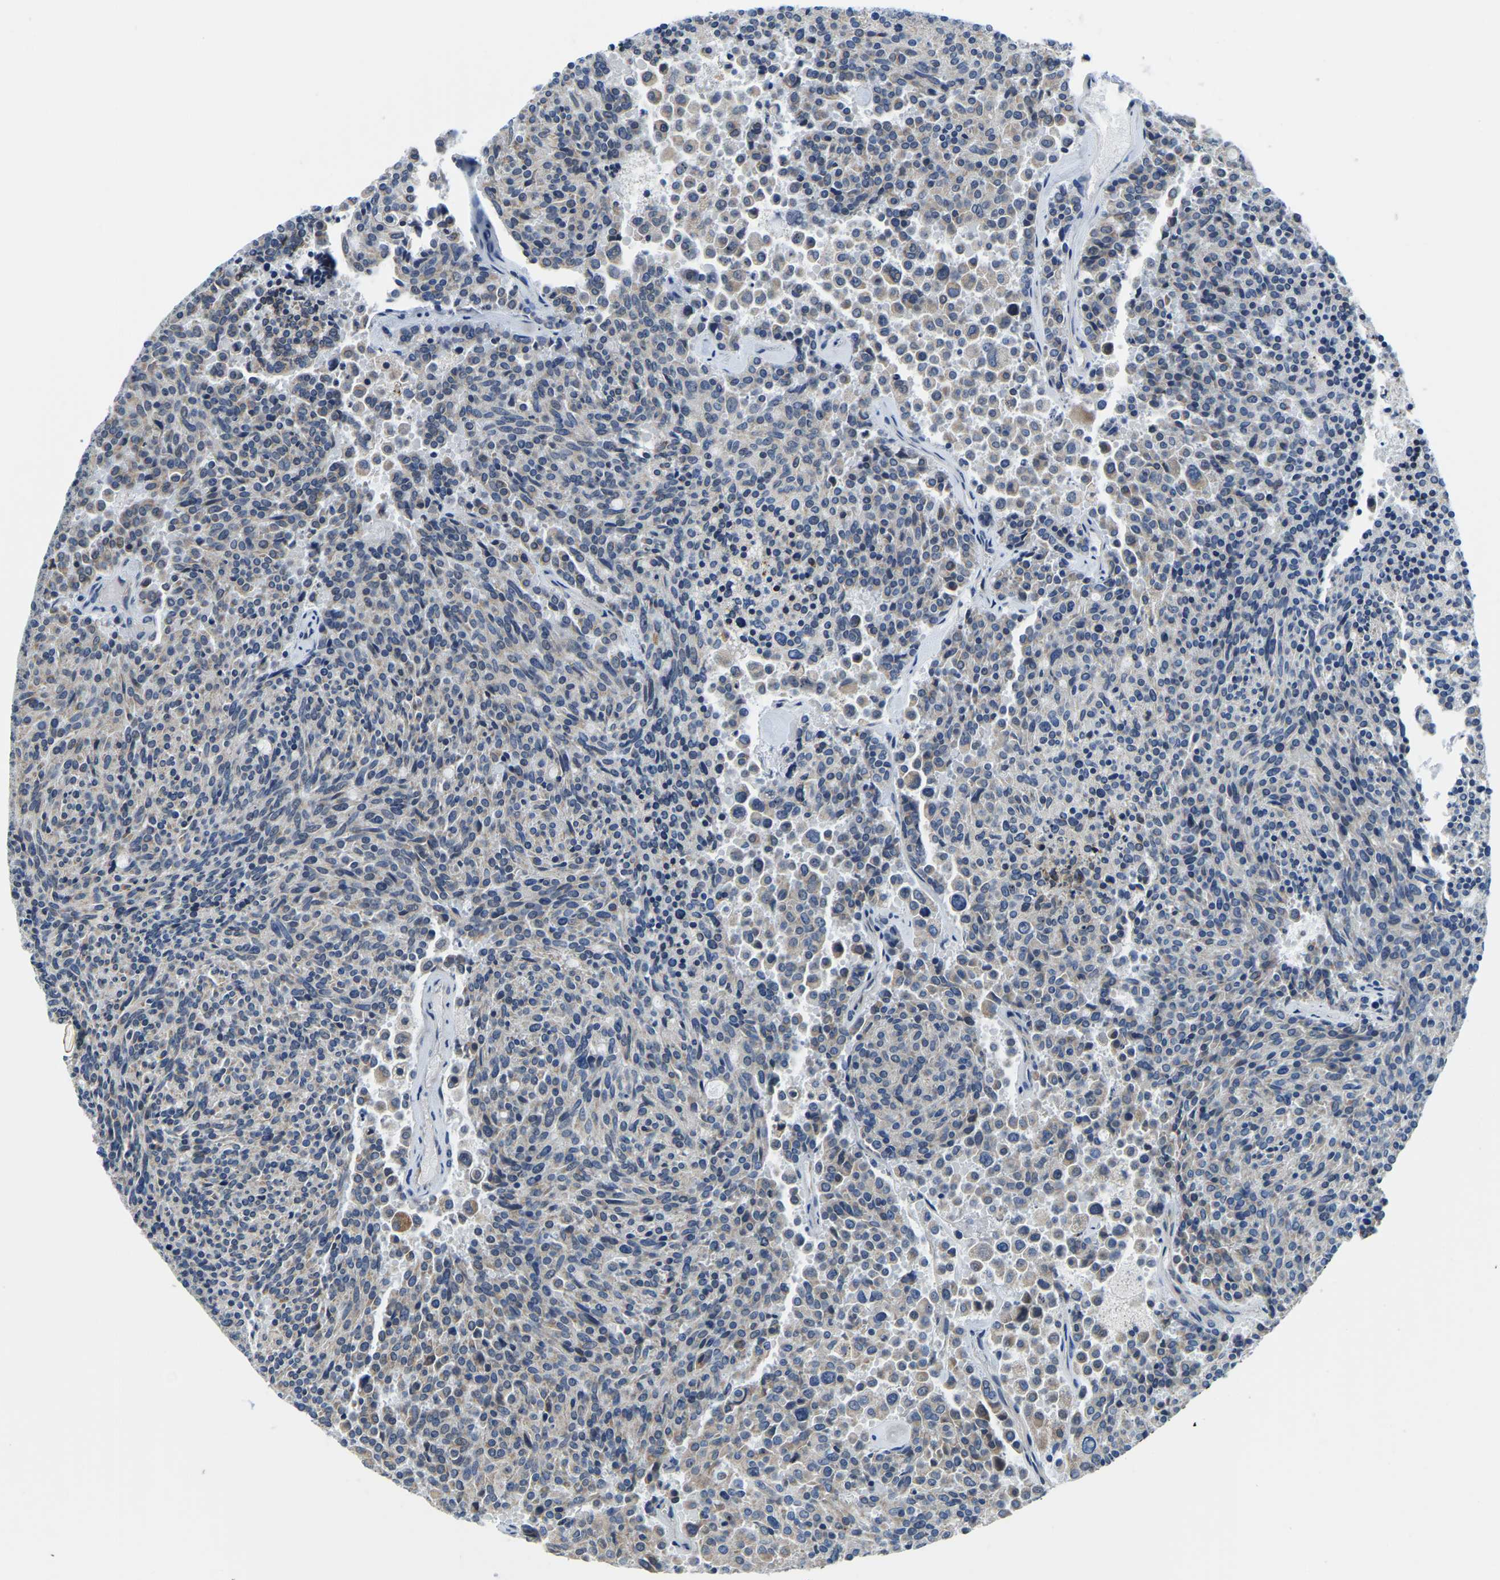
{"staining": {"intensity": "weak", "quantity": "<25%", "location": "cytoplasmic/membranous"}, "tissue": "carcinoid", "cell_type": "Tumor cells", "image_type": "cancer", "snomed": [{"axis": "morphology", "description": "Carcinoid, malignant, NOS"}, {"axis": "topography", "description": "Pancreas"}], "caption": "The immunohistochemistry (IHC) micrograph has no significant expression in tumor cells of carcinoid tissue.", "gene": "LIAS", "patient": {"sex": "female", "age": 54}}